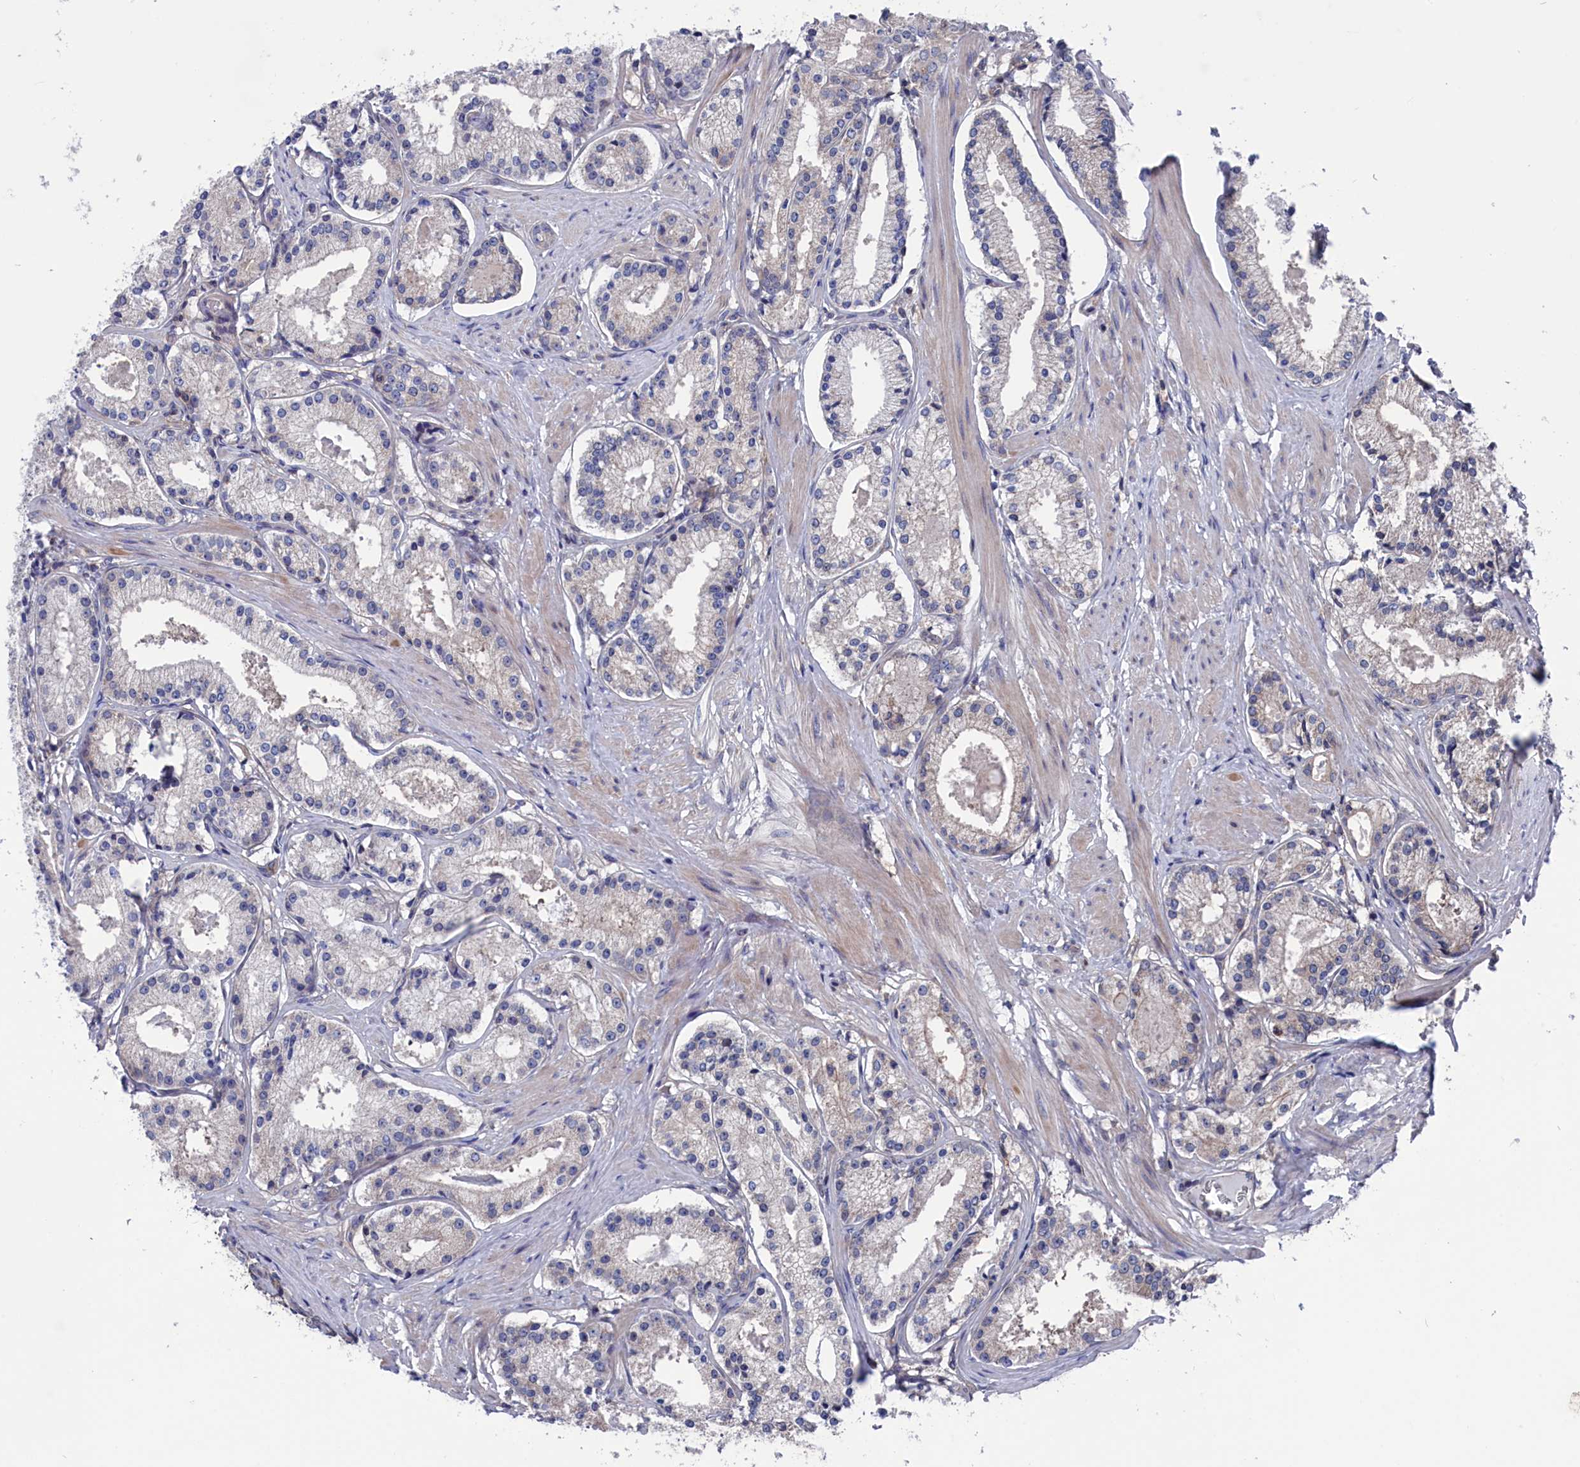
{"staining": {"intensity": "negative", "quantity": "none", "location": "none"}, "tissue": "prostate cancer", "cell_type": "Tumor cells", "image_type": "cancer", "snomed": [{"axis": "morphology", "description": "Adenocarcinoma, Low grade"}, {"axis": "topography", "description": "Prostate"}], "caption": "High power microscopy image of an immunohistochemistry histopathology image of adenocarcinoma (low-grade) (prostate), revealing no significant positivity in tumor cells.", "gene": "SPATA13", "patient": {"sex": "male", "age": 57}}